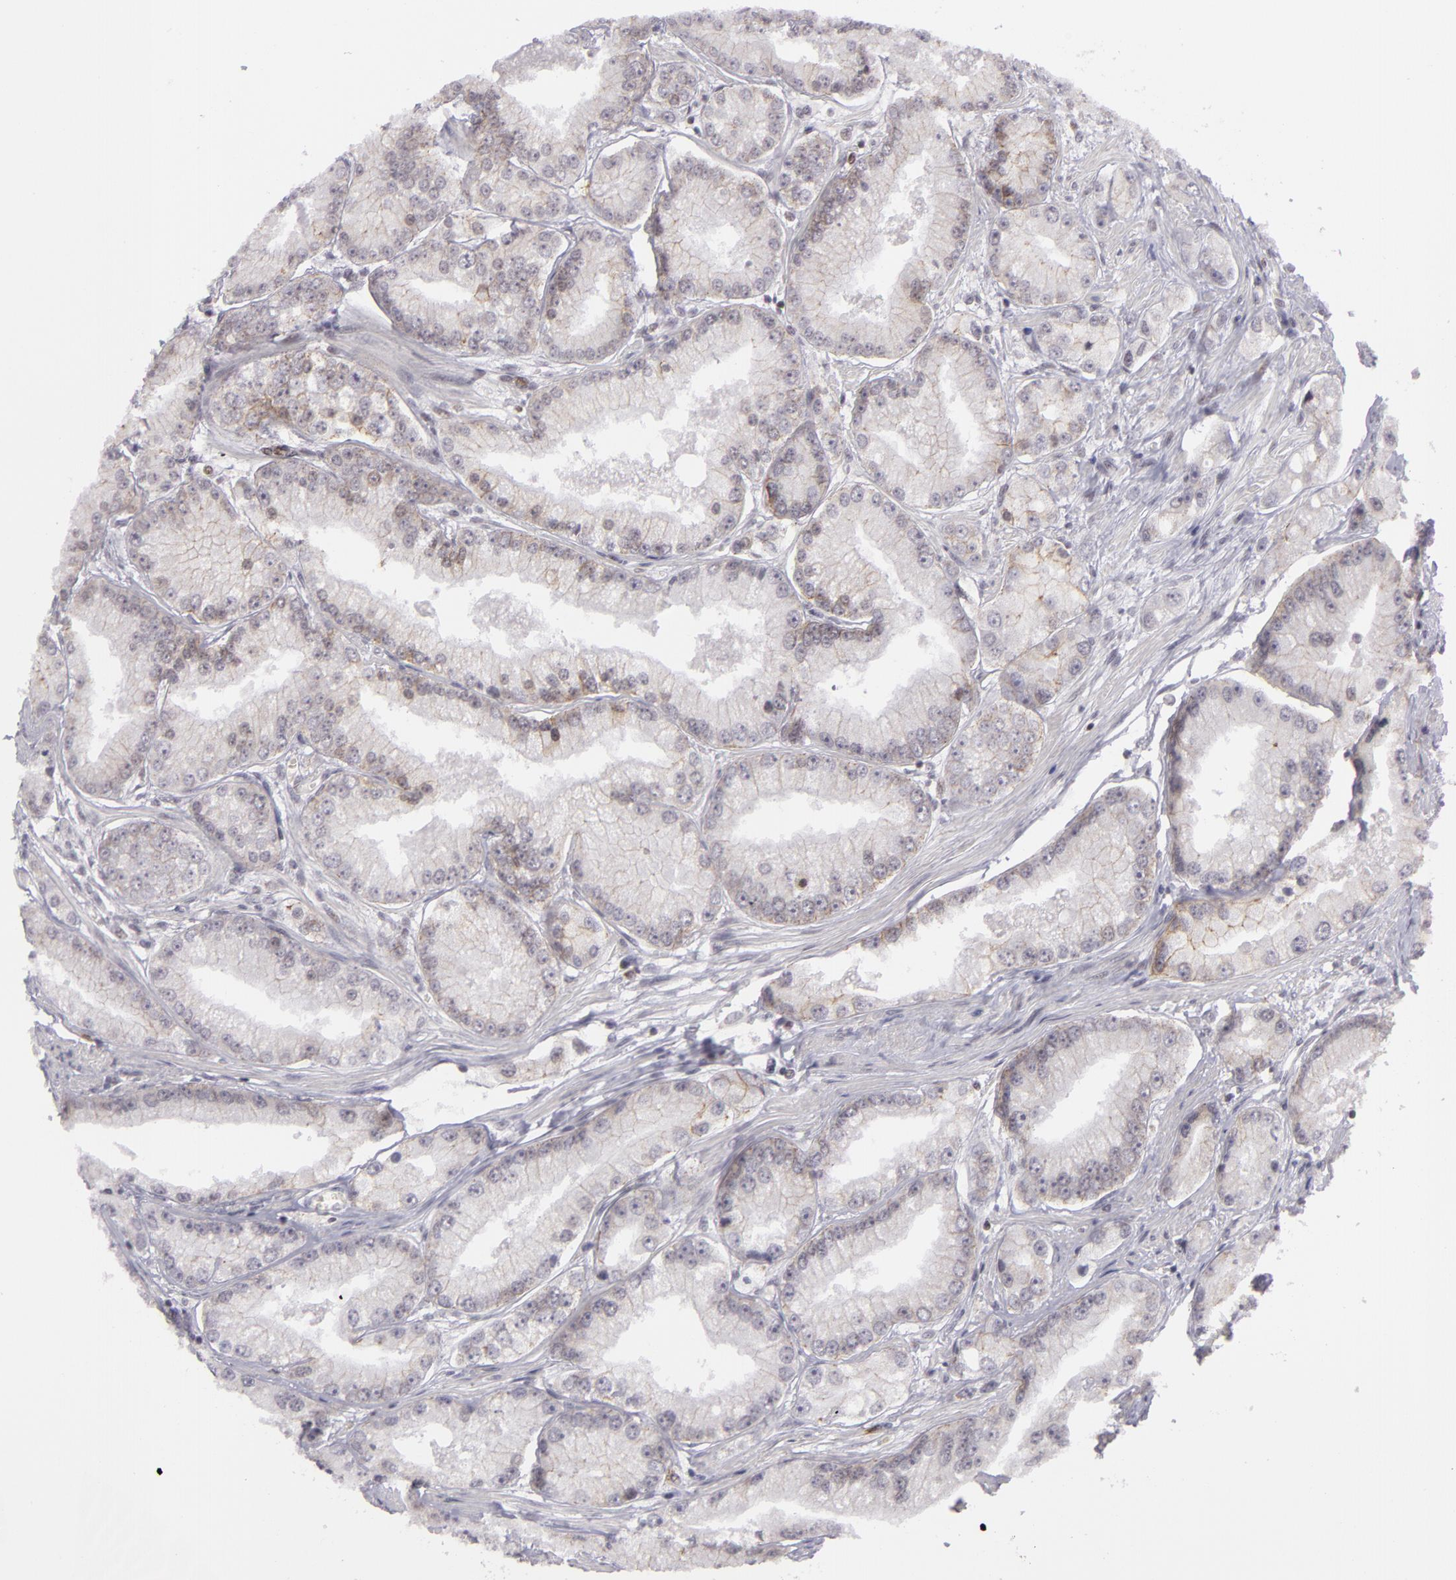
{"staining": {"intensity": "weak", "quantity": "<25%", "location": "cytoplasmic/membranous"}, "tissue": "prostate cancer", "cell_type": "Tumor cells", "image_type": "cancer", "snomed": [{"axis": "morphology", "description": "Adenocarcinoma, Medium grade"}, {"axis": "topography", "description": "Prostate"}], "caption": "Micrograph shows no significant protein expression in tumor cells of medium-grade adenocarcinoma (prostate).", "gene": "CTNNB1", "patient": {"sex": "male", "age": 72}}